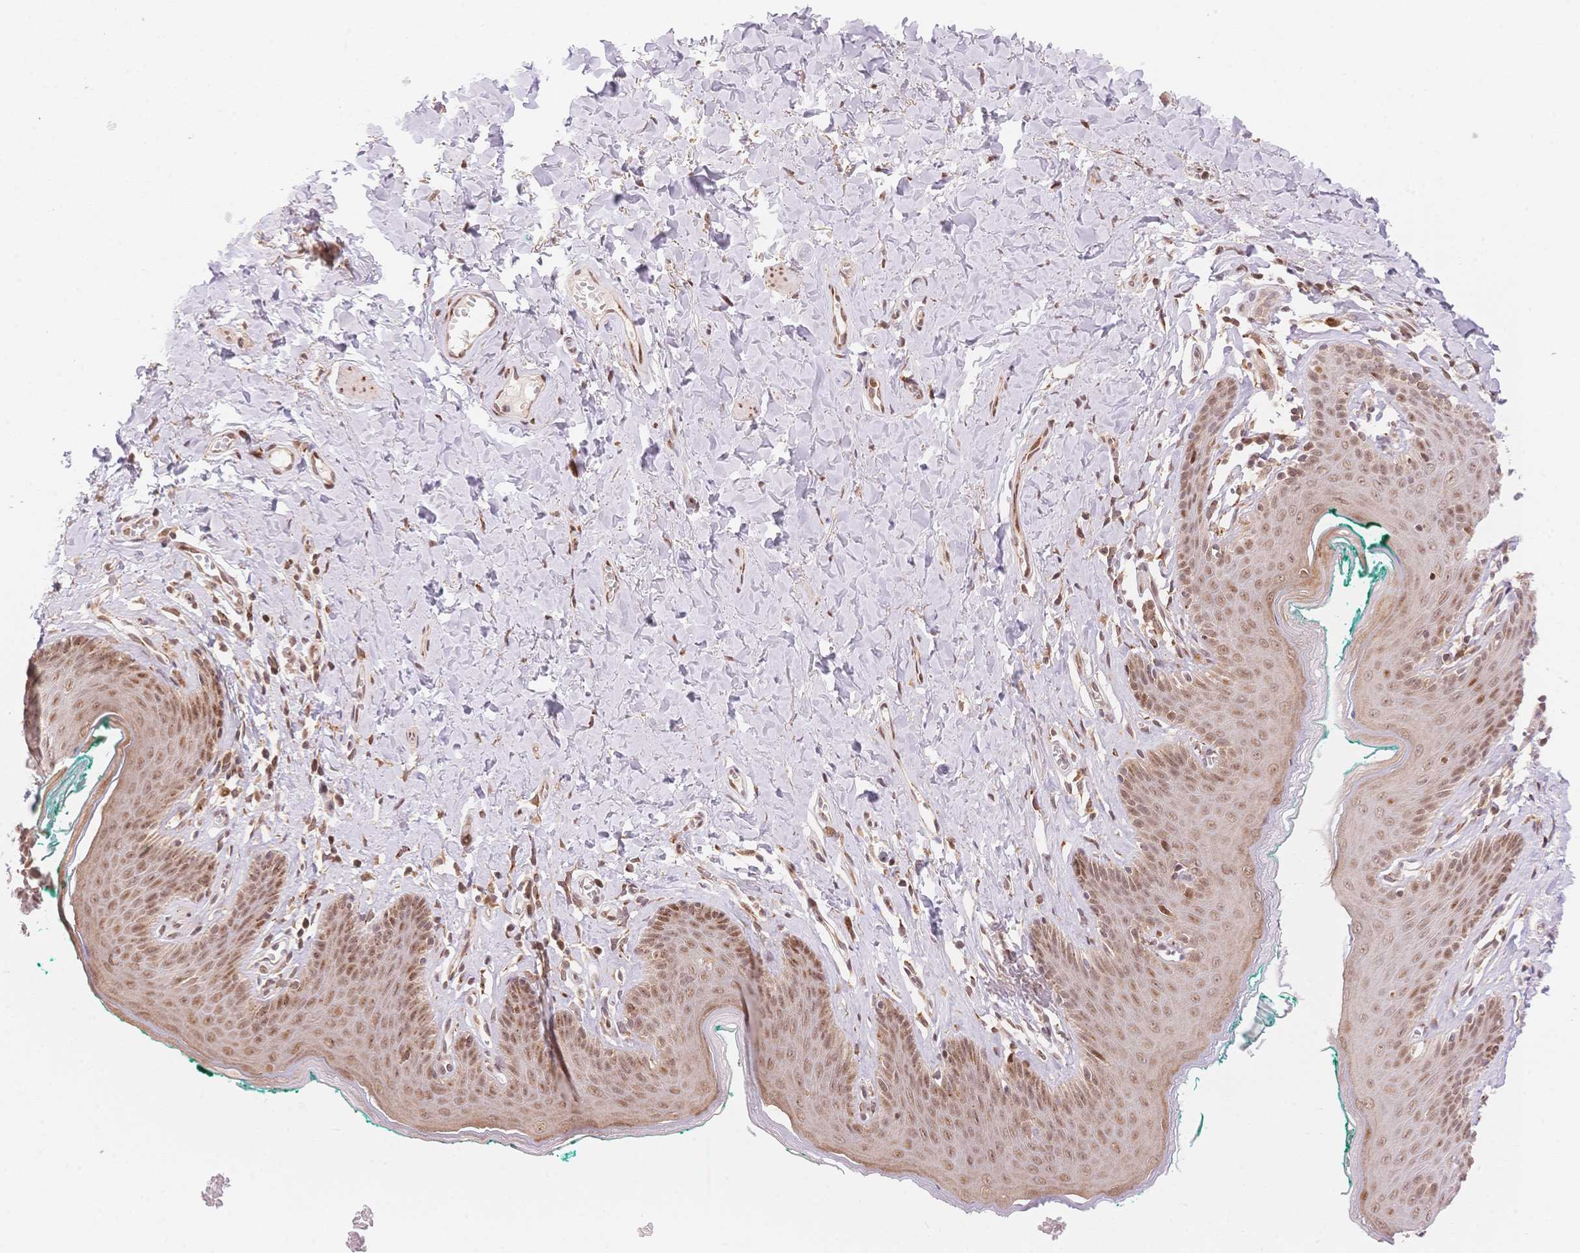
{"staining": {"intensity": "strong", "quantity": "25%-75%", "location": "cytoplasmic/membranous,nuclear"}, "tissue": "skin", "cell_type": "Epidermal cells", "image_type": "normal", "snomed": [{"axis": "morphology", "description": "Normal tissue, NOS"}, {"axis": "topography", "description": "Vulva"}, {"axis": "topography", "description": "Peripheral nerve tissue"}], "caption": "Immunohistochemical staining of benign skin shows strong cytoplasmic/membranous,nuclear protein expression in approximately 25%-75% of epidermal cells.", "gene": "STK39", "patient": {"sex": "female", "age": 66}}